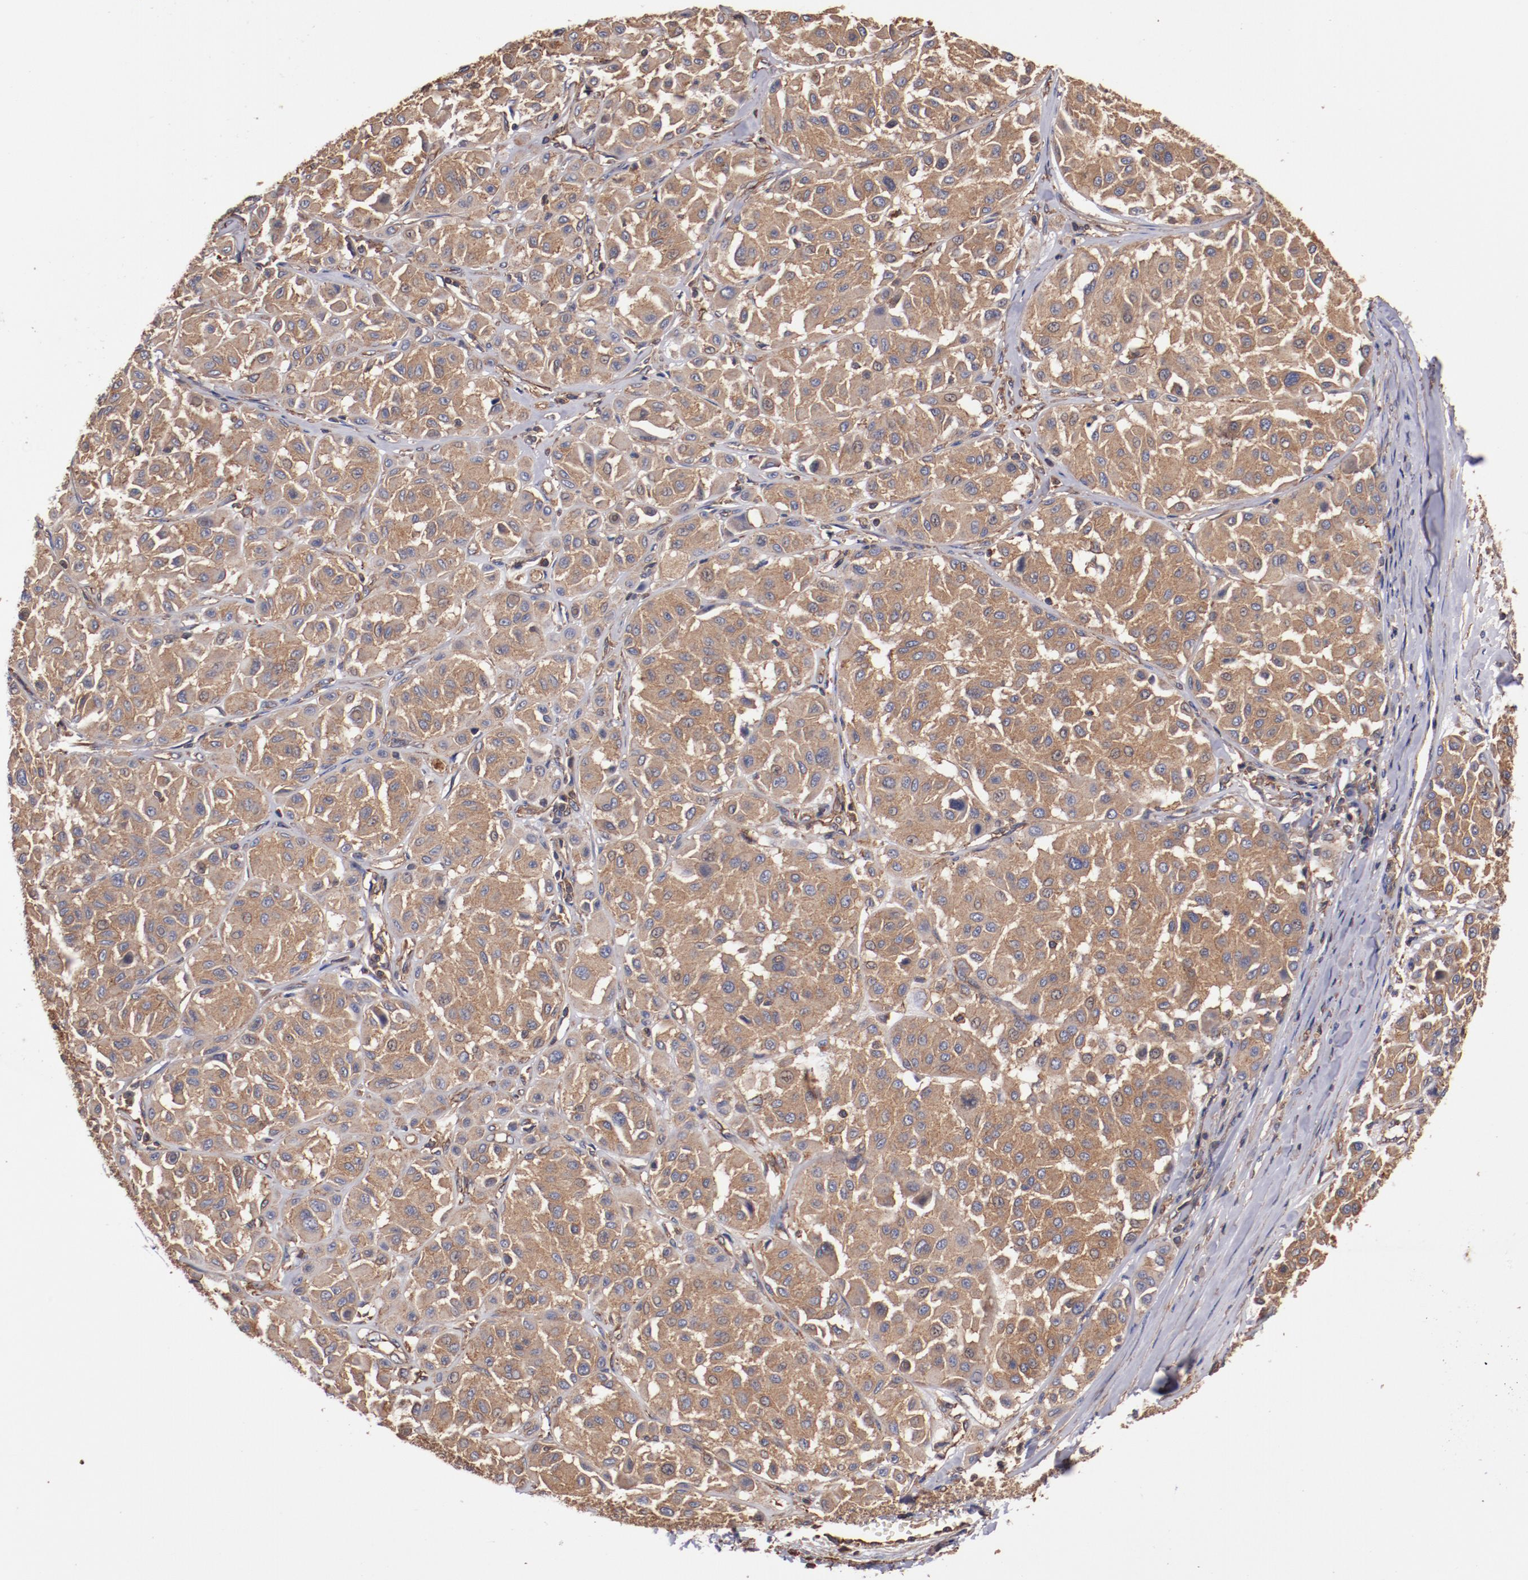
{"staining": {"intensity": "strong", "quantity": ">75%", "location": "cytoplasmic/membranous"}, "tissue": "melanoma", "cell_type": "Tumor cells", "image_type": "cancer", "snomed": [{"axis": "morphology", "description": "Malignant melanoma, Metastatic site"}, {"axis": "topography", "description": "Soft tissue"}], "caption": "A photomicrograph showing strong cytoplasmic/membranous expression in about >75% of tumor cells in melanoma, as visualized by brown immunohistochemical staining.", "gene": "TMOD3", "patient": {"sex": "male", "age": 41}}